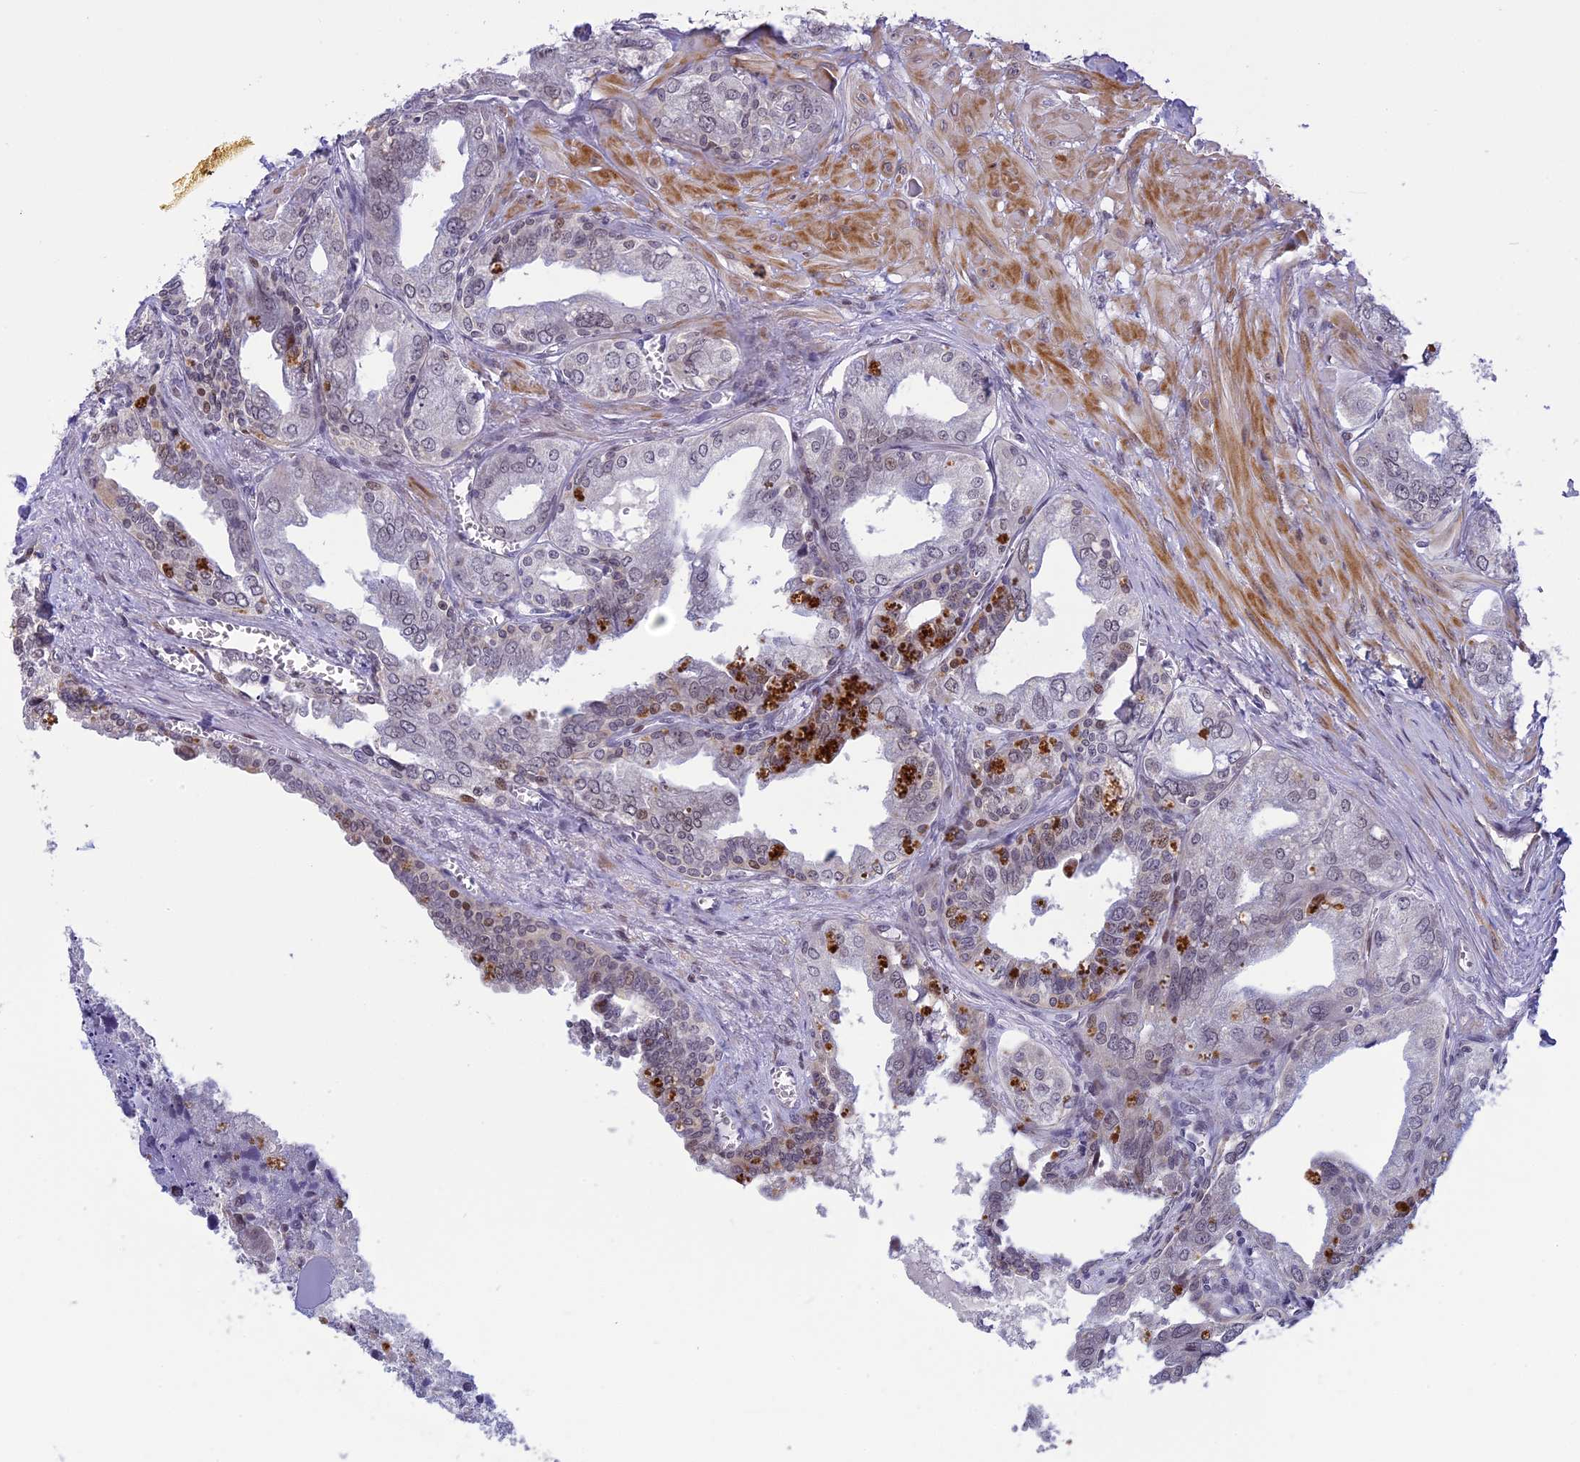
{"staining": {"intensity": "negative", "quantity": "none", "location": "none"}, "tissue": "seminal vesicle", "cell_type": "Glandular cells", "image_type": "normal", "snomed": [{"axis": "morphology", "description": "Normal tissue, NOS"}, {"axis": "topography", "description": "Seminal veicle"}], "caption": "High magnification brightfield microscopy of normal seminal vesicle stained with DAB (brown) and counterstained with hematoxylin (blue): glandular cells show no significant expression.", "gene": "CORO2A", "patient": {"sex": "male", "age": 67}}